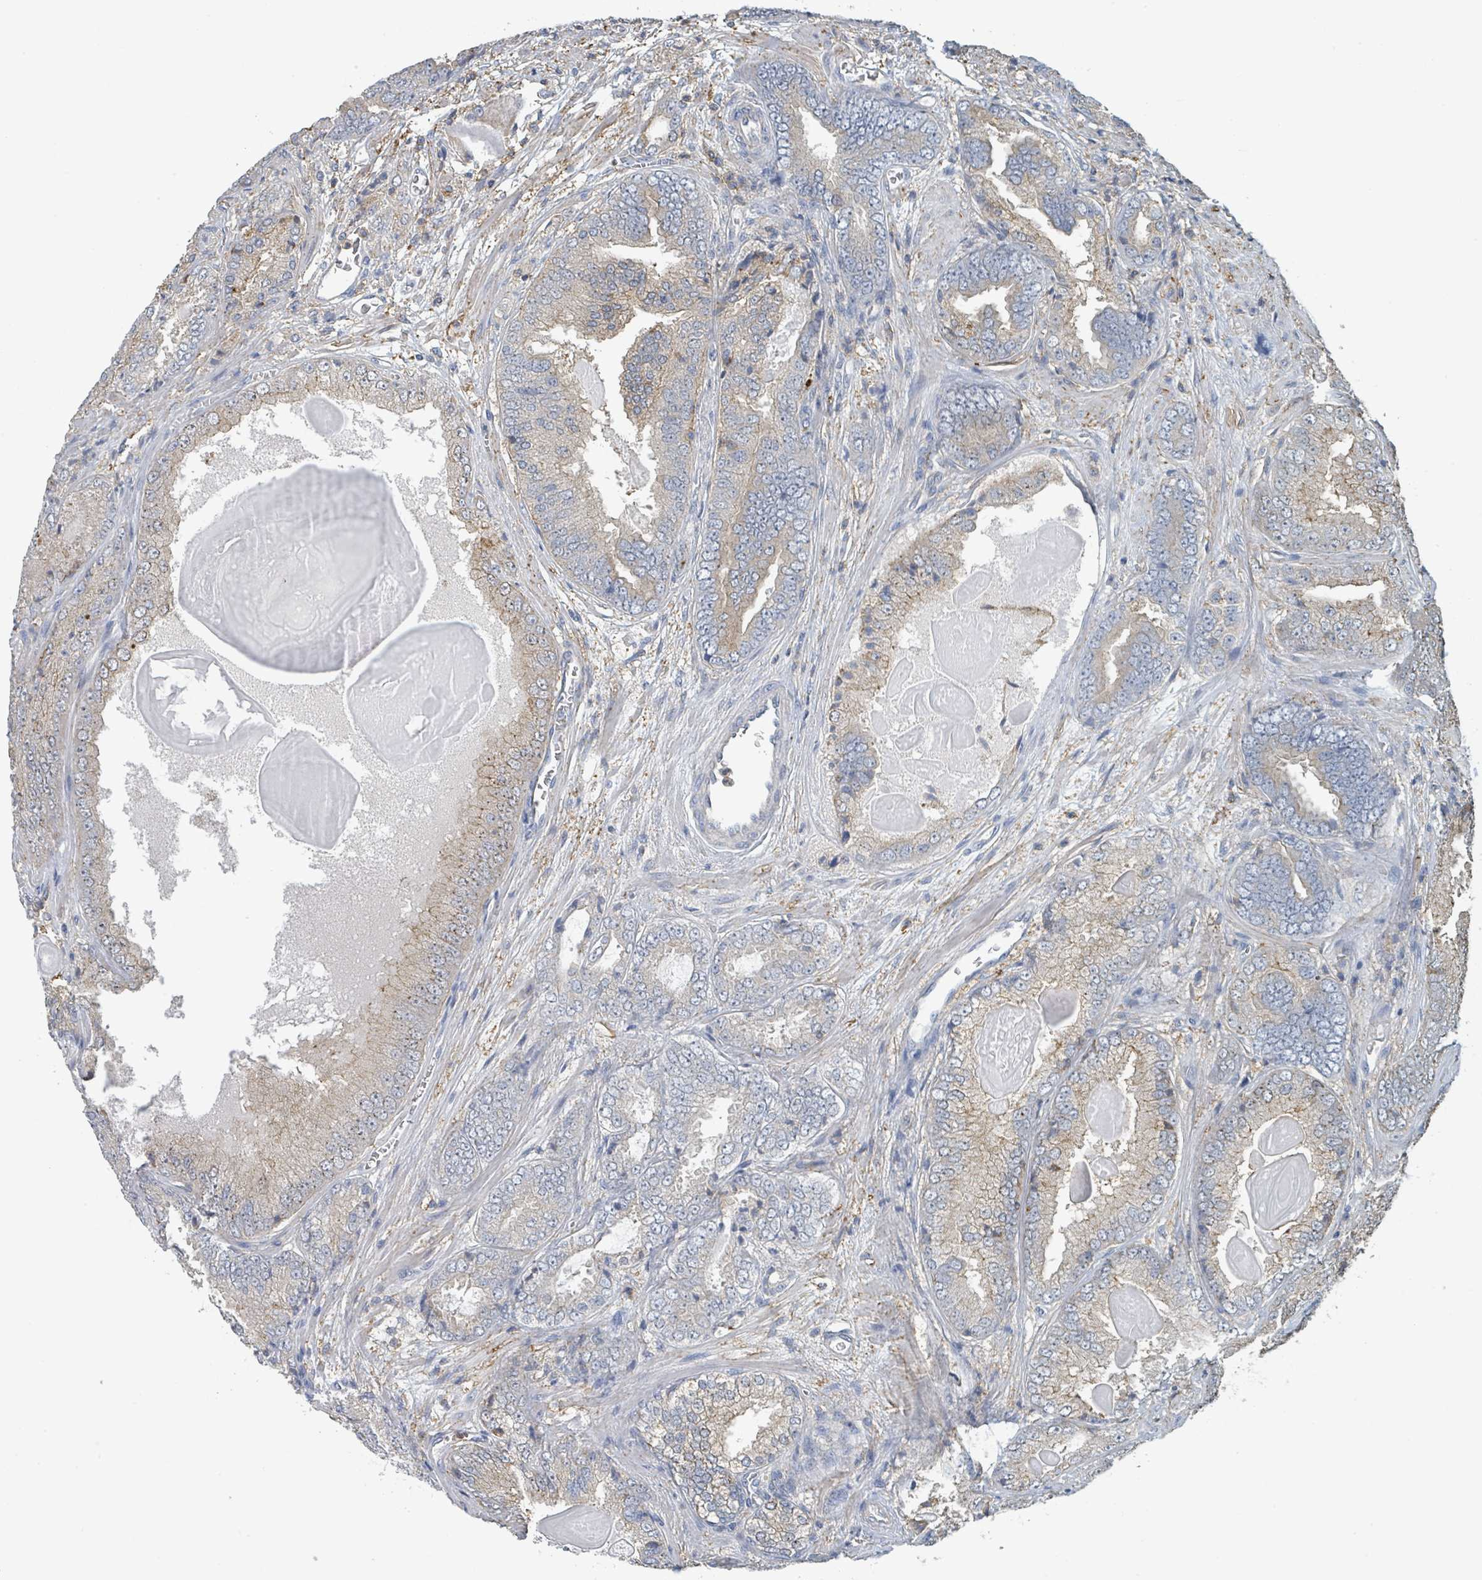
{"staining": {"intensity": "negative", "quantity": "none", "location": "none"}, "tissue": "prostate cancer", "cell_type": "Tumor cells", "image_type": "cancer", "snomed": [{"axis": "morphology", "description": "Adenocarcinoma, High grade"}, {"axis": "topography", "description": "Prostate"}], "caption": "Tumor cells are negative for brown protein staining in prostate cancer (high-grade adenocarcinoma).", "gene": "LRRC42", "patient": {"sex": "male", "age": 63}}